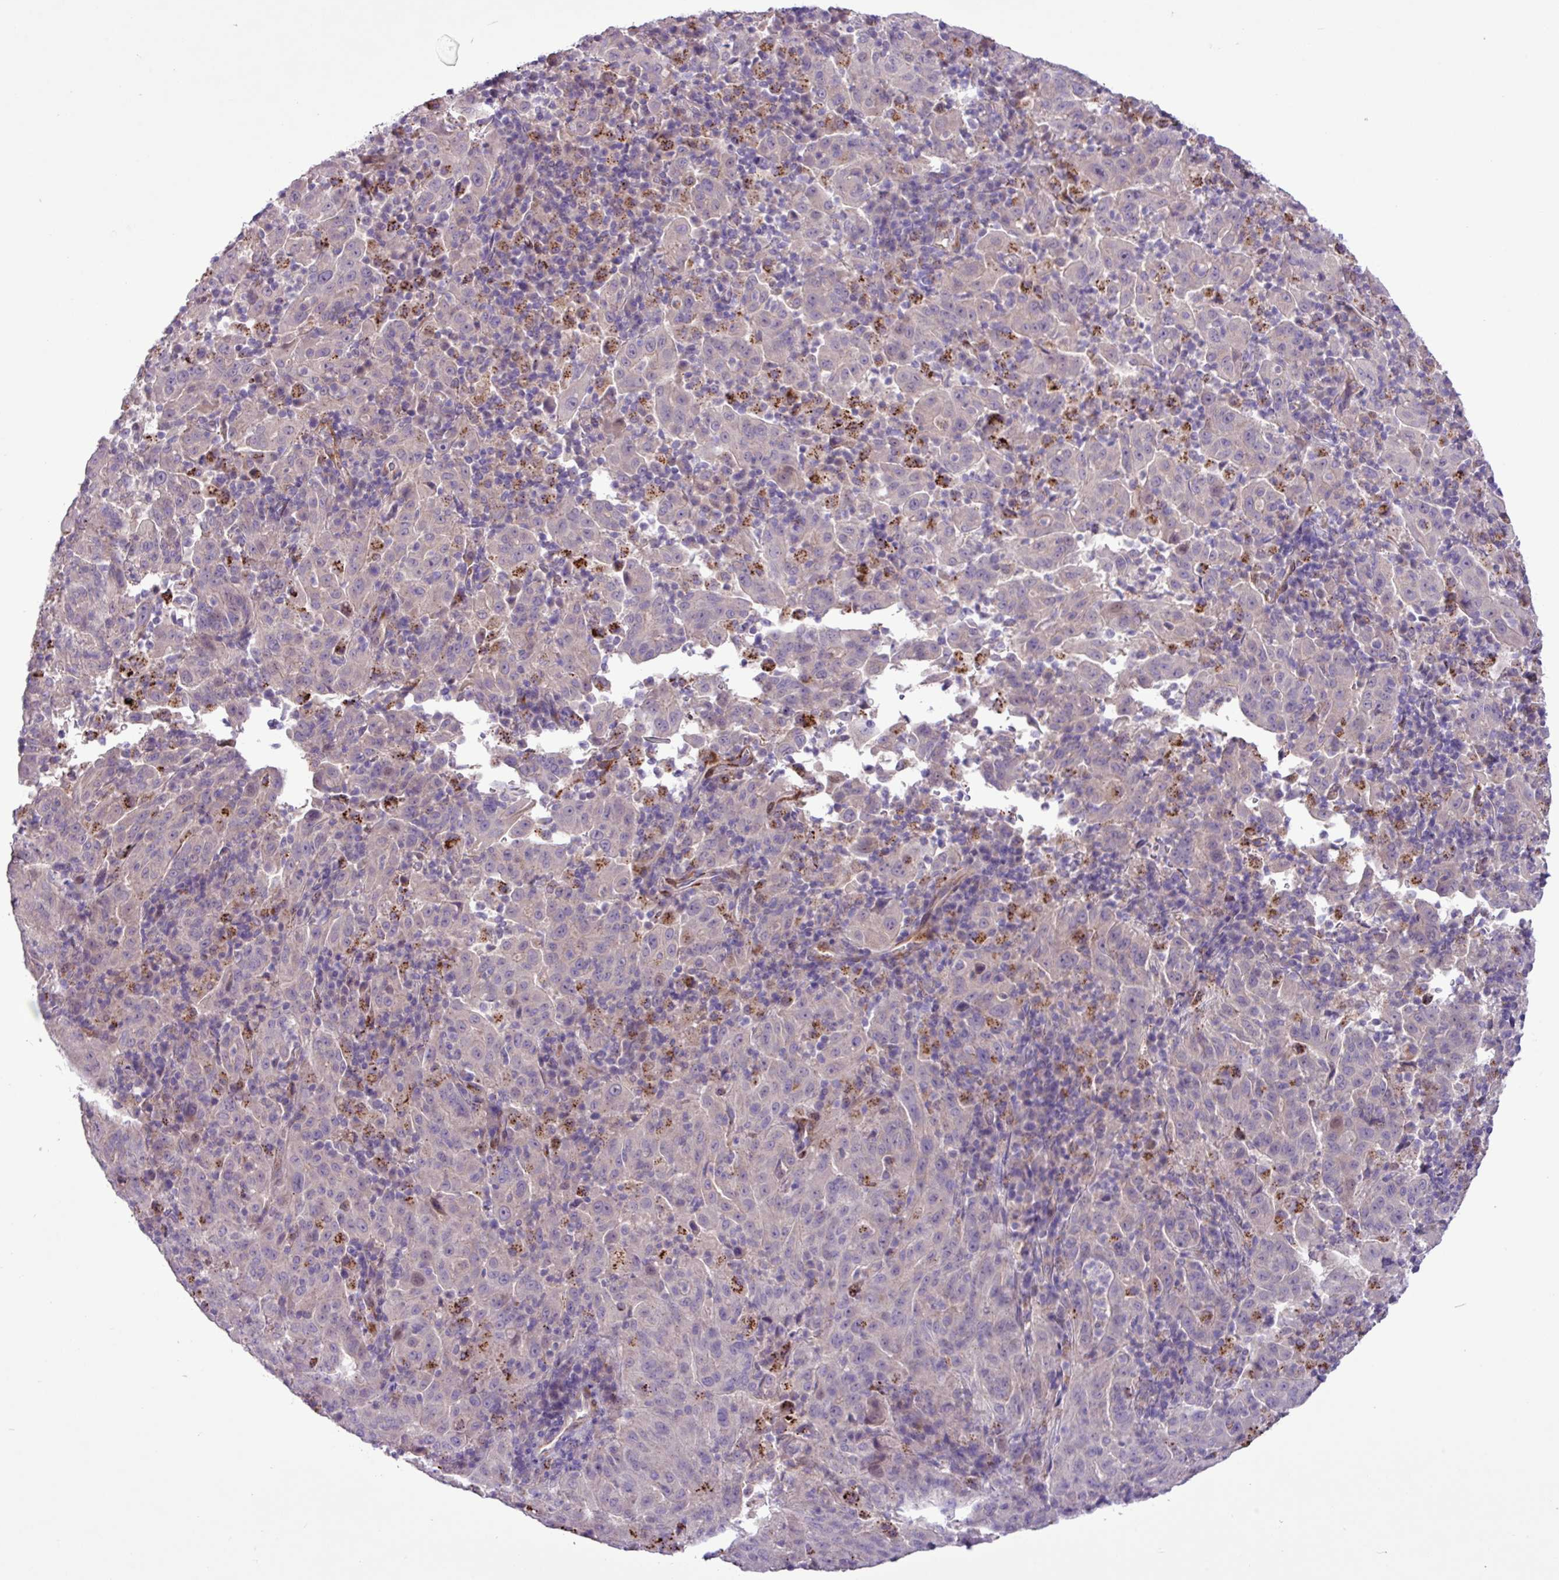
{"staining": {"intensity": "negative", "quantity": "none", "location": "none"}, "tissue": "pancreatic cancer", "cell_type": "Tumor cells", "image_type": "cancer", "snomed": [{"axis": "morphology", "description": "Adenocarcinoma, NOS"}, {"axis": "topography", "description": "Pancreas"}], "caption": "A micrograph of human adenocarcinoma (pancreatic) is negative for staining in tumor cells. (DAB (3,3'-diaminobenzidine) IHC visualized using brightfield microscopy, high magnification).", "gene": "CD248", "patient": {"sex": "male", "age": 63}}